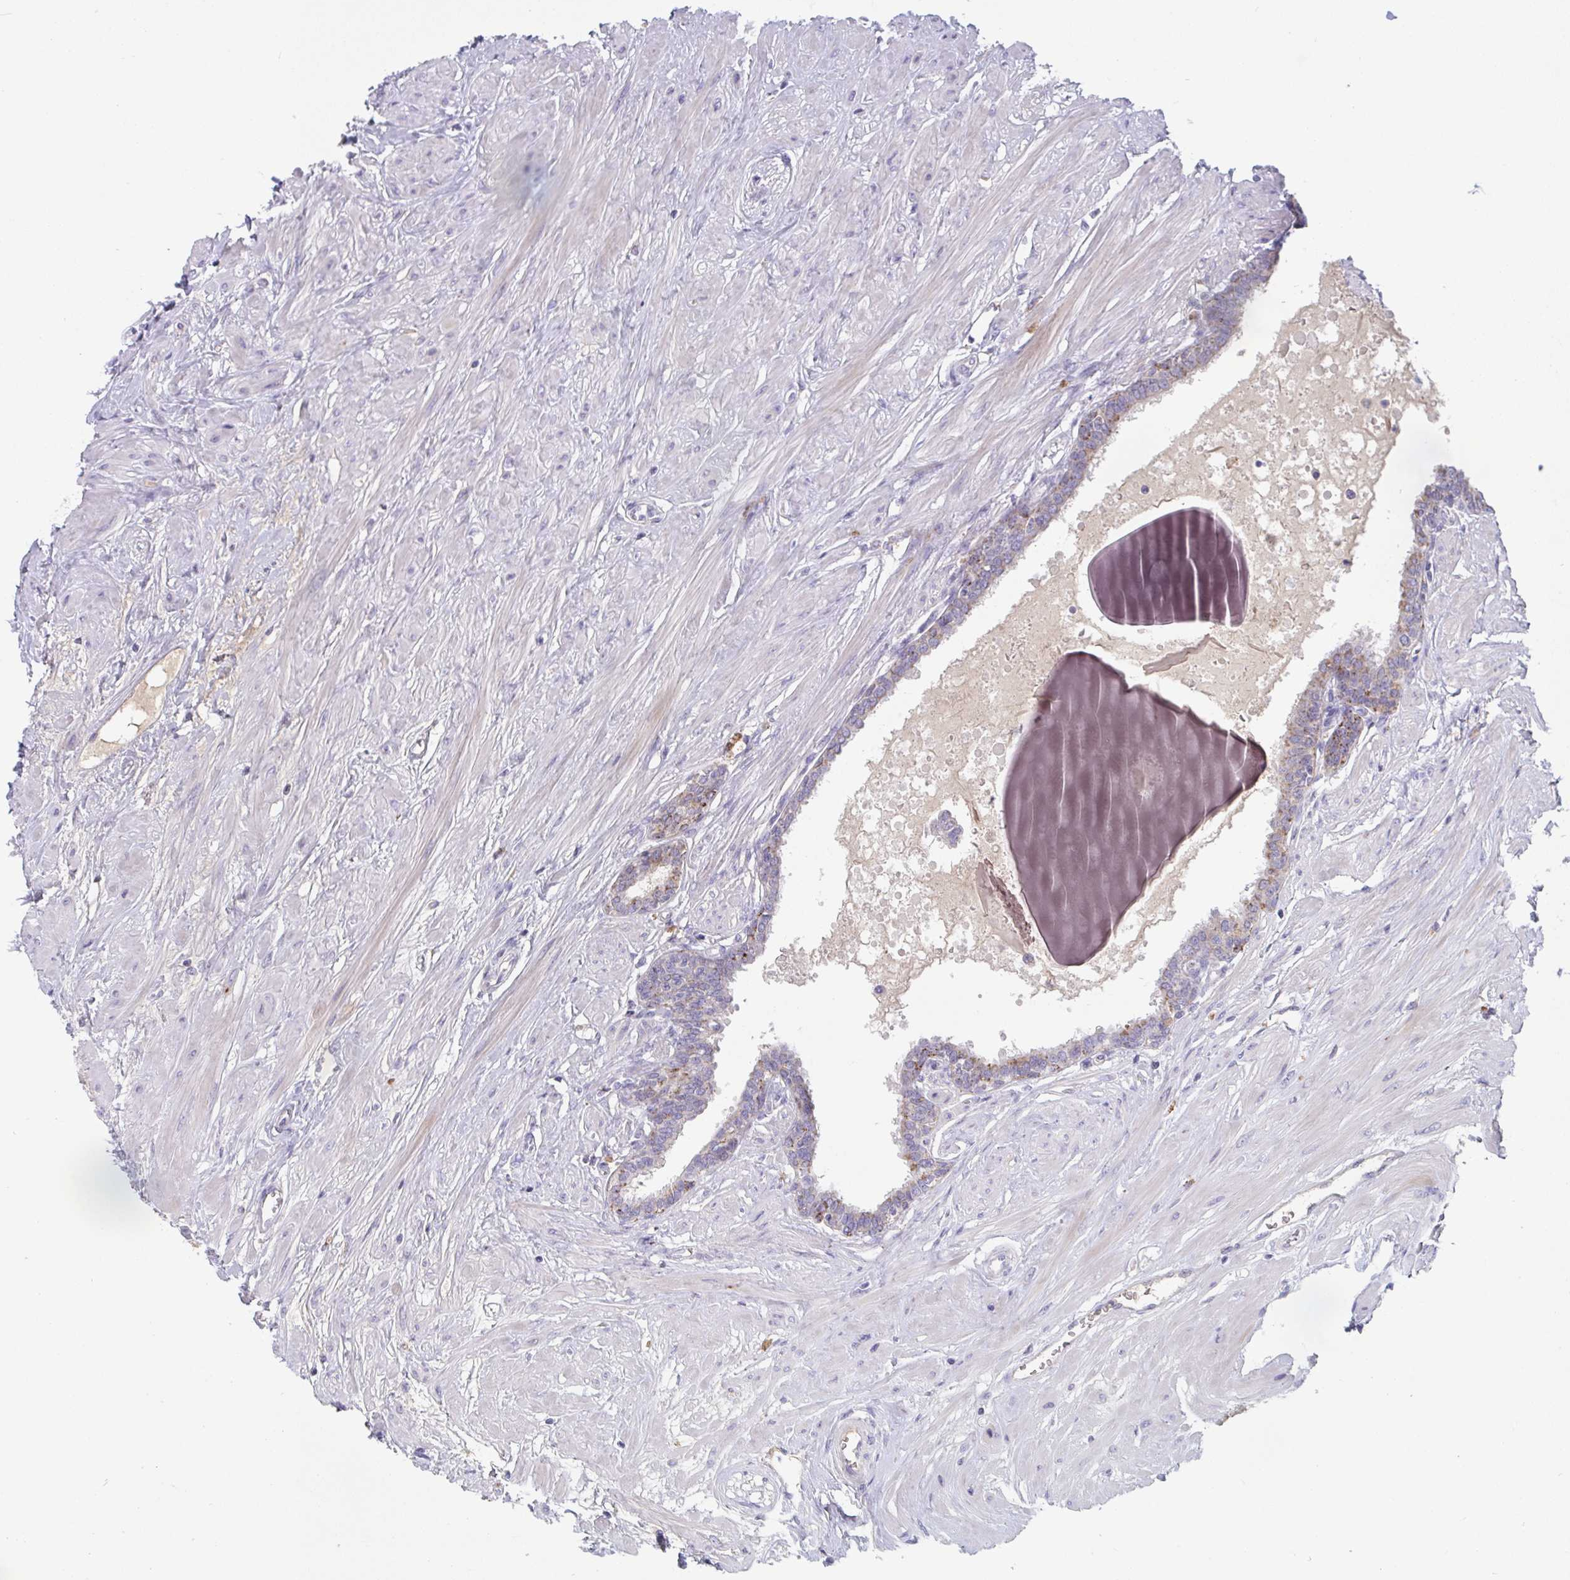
{"staining": {"intensity": "weak", "quantity": "<25%", "location": "cytoplasmic/membranous"}, "tissue": "seminal vesicle", "cell_type": "Glandular cells", "image_type": "normal", "snomed": [{"axis": "morphology", "description": "Normal tissue, NOS"}, {"axis": "topography", "description": "Prostate"}, {"axis": "topography", "description": "Seminal veicle"}], "caption": "IHC of normal seminal vesicle displays no positivity in glandular cells. Nuclei are stained in blue.", "gene": "HGFAC", "patient": {"sex": "male", "age": 60}}